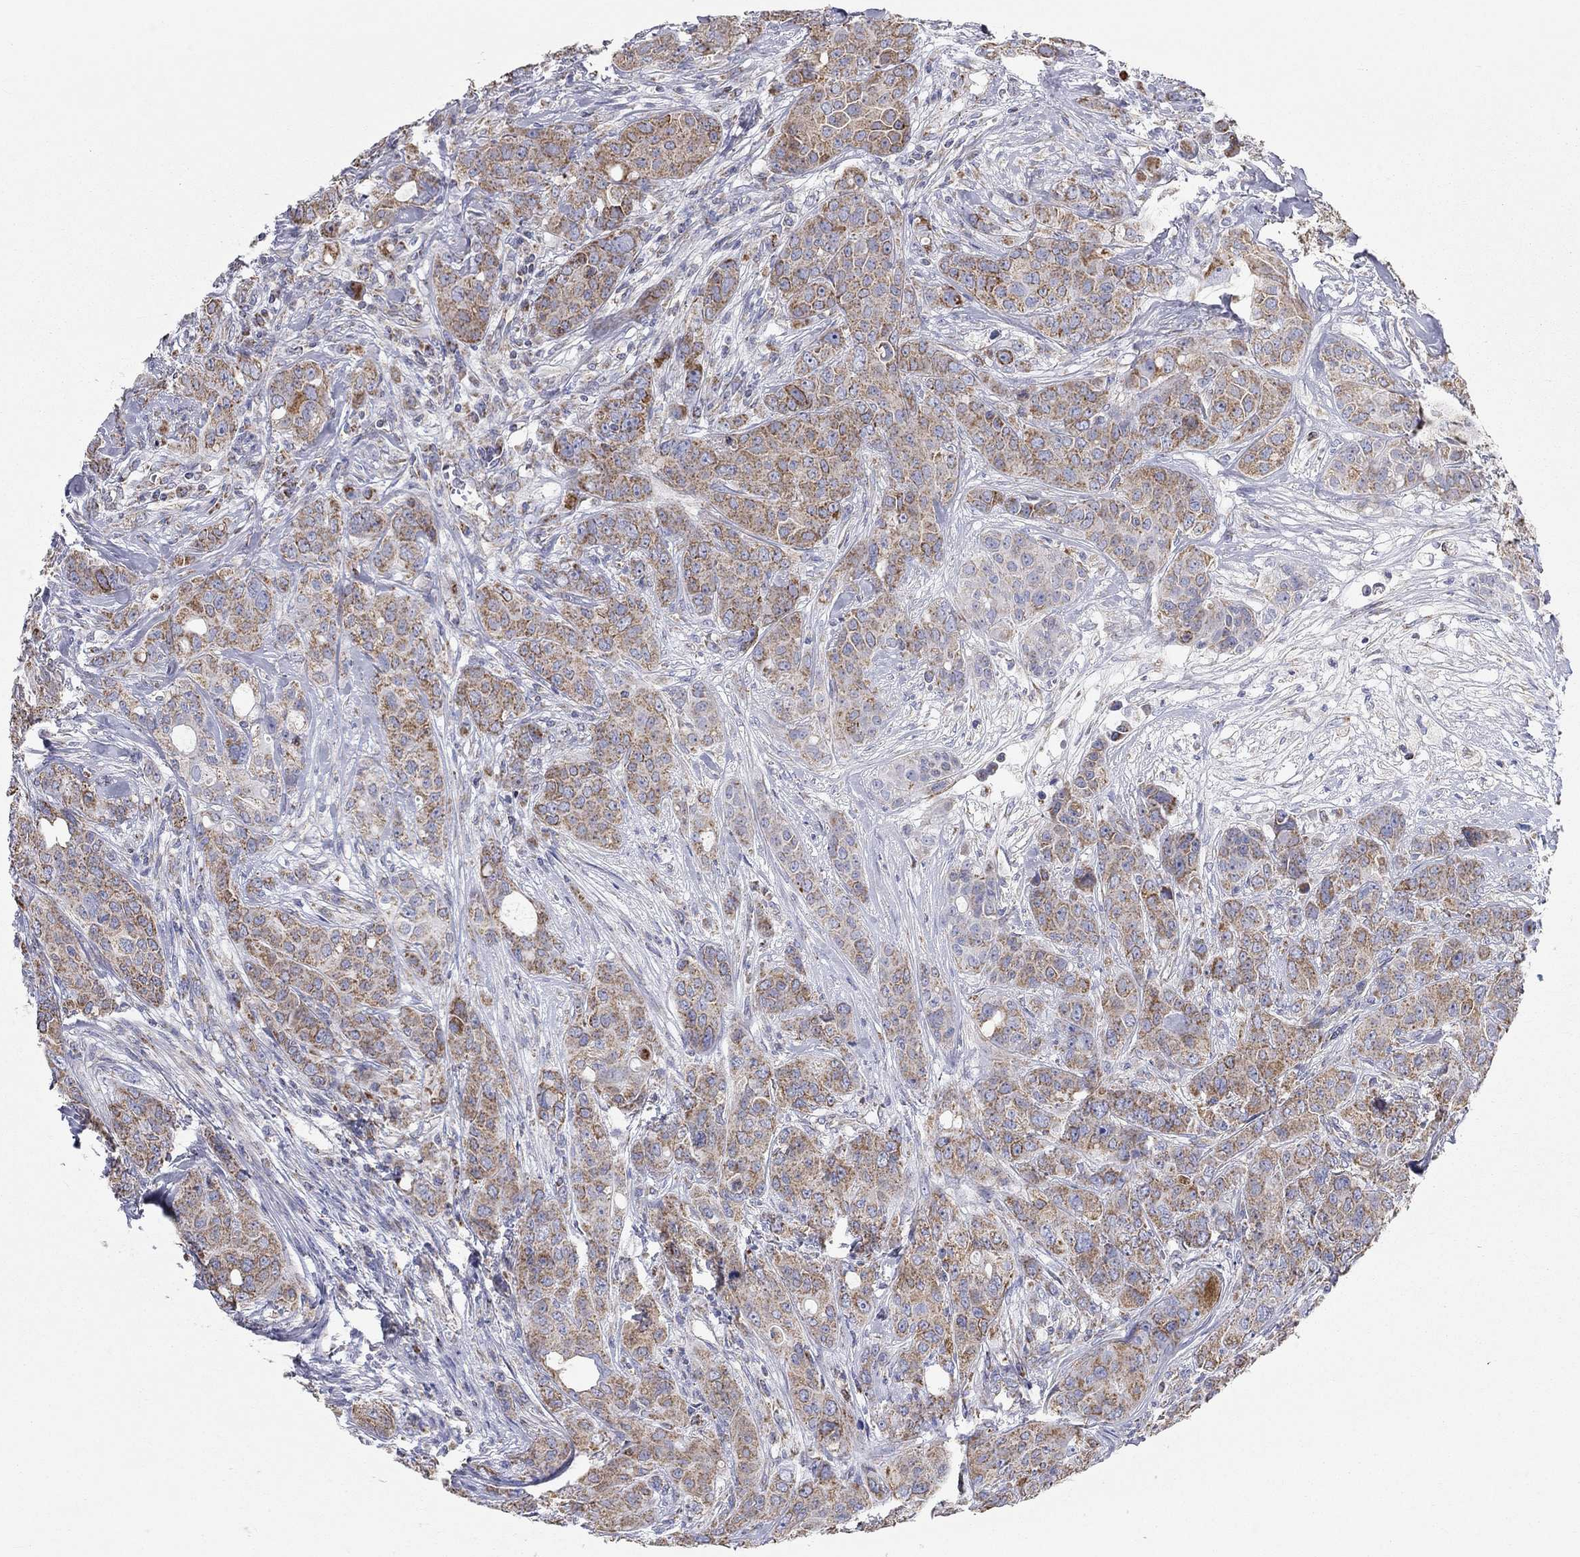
{"staining": {"intensity": "strong", "quantity": "25%-75%", "location": "cytoplasmic/membranous"}, "tissue": "breast cancer", "cell_type": "Tumor cells", "image_type": "cancer", "snomed": [{"axis": "morphology", "description": "Duct carcinoma"}, {"axis": "topography", "description": "Breast"}], "caption": "High-magnification brightfield microscopy of breast cancer (intraductal carcinoma) stained with DAB (3,3'-diaminobenzidine) (brown) and counterstained with hematoxylin (blue). tumor cells exhibit strong cytoplasmic/membranous positivity is present in about25%-75% of cells.", "gene": "RCAN1", "patient": {"sex": "female", "age": 43}}